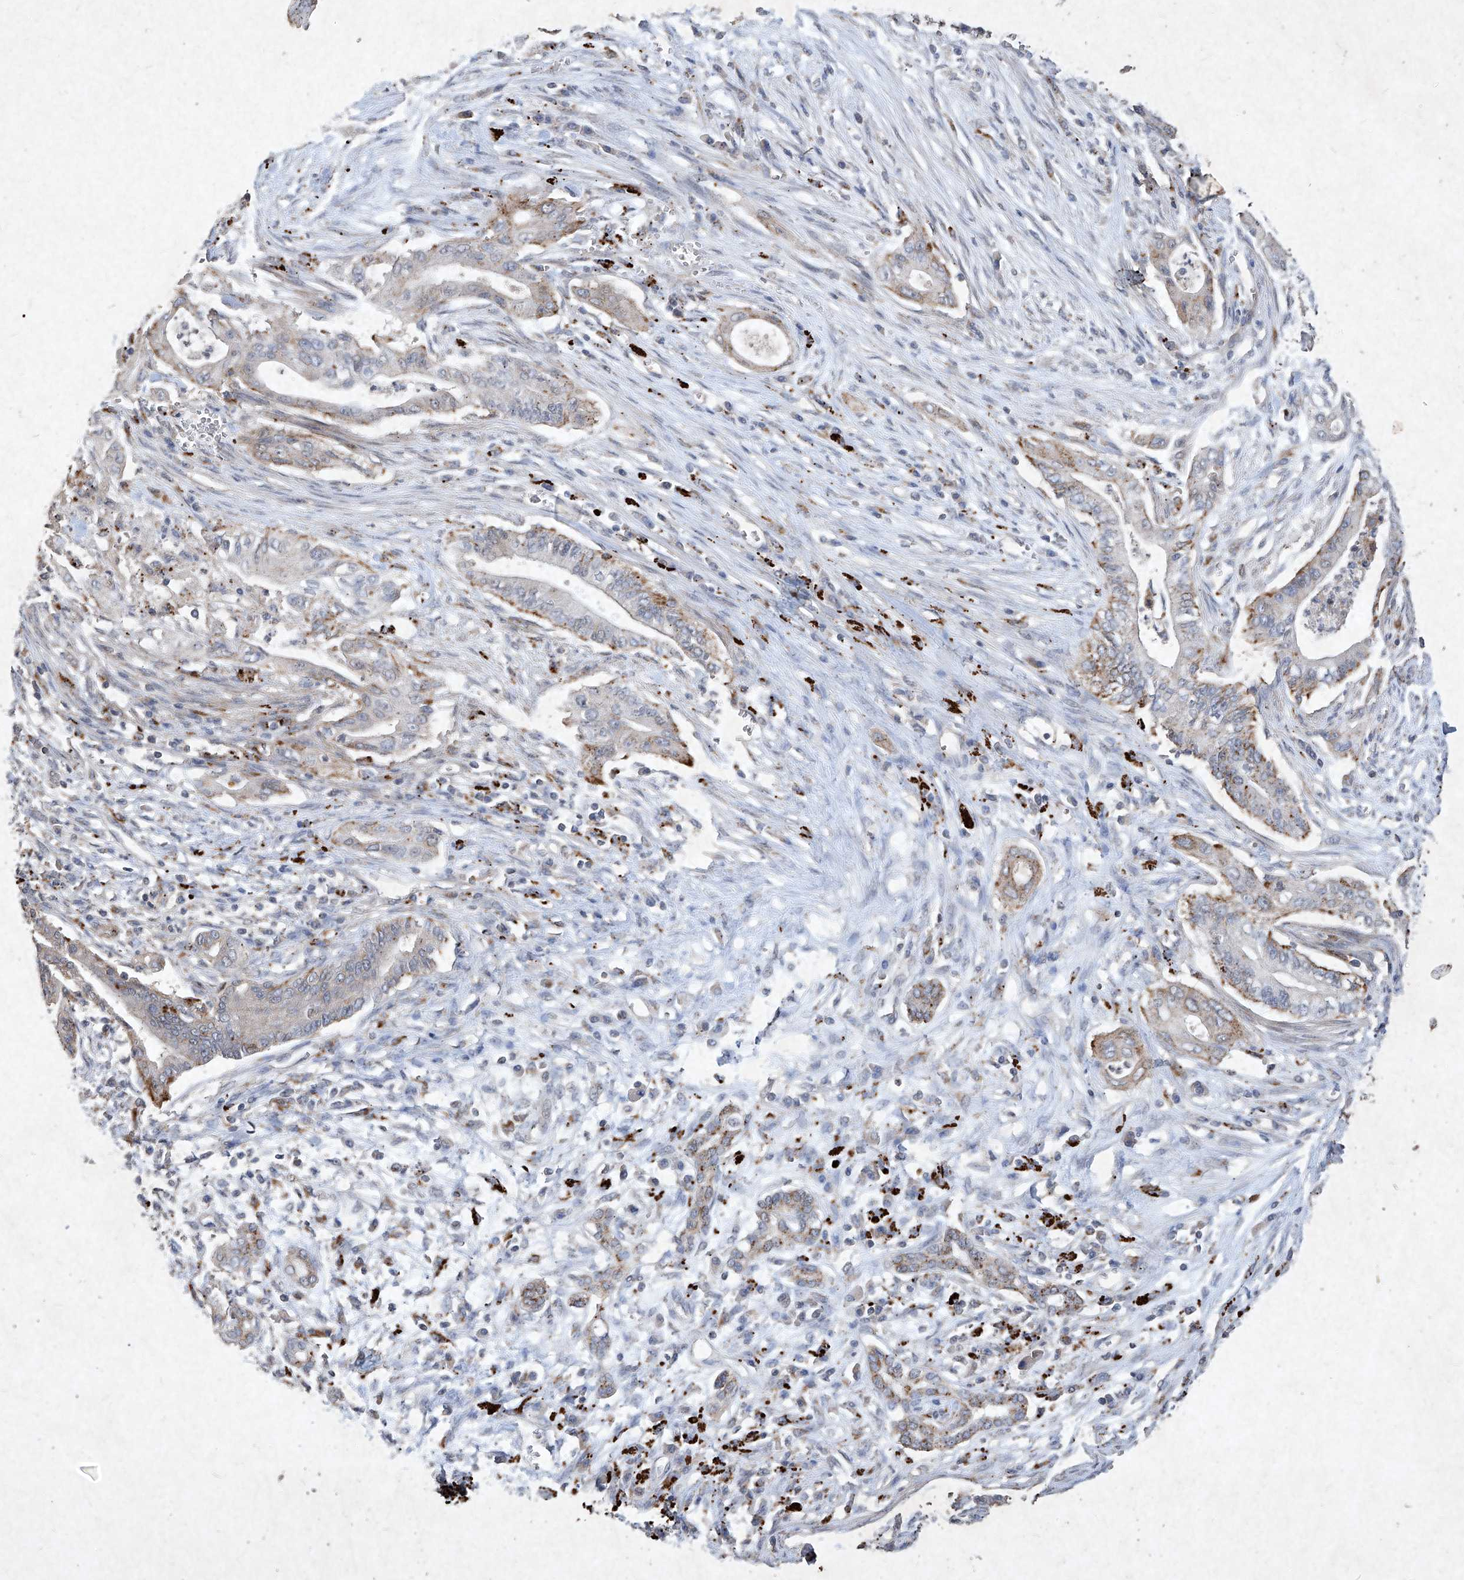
{"staining": {"intensity": "moderate", "quantity": "<25%", "location": "cytoplasmic/membranous"}, "tissue": "pancreatic cancer", "cell_type": "Tumor cells", "image_type": "cancer", "snomed": [{"axis": "morphology", "description": "Adenocarcinoma, NOS"}, {"axis": "topography", "description": "Pancreas"}], "caption": "Protein expression analysis of human pancreatic cancer reveals moderate cytoplasmic/membranous positivity in about <25% of tumor cells.", "gene": "MED16", "patient": {"sex": "male", "age": 58}}